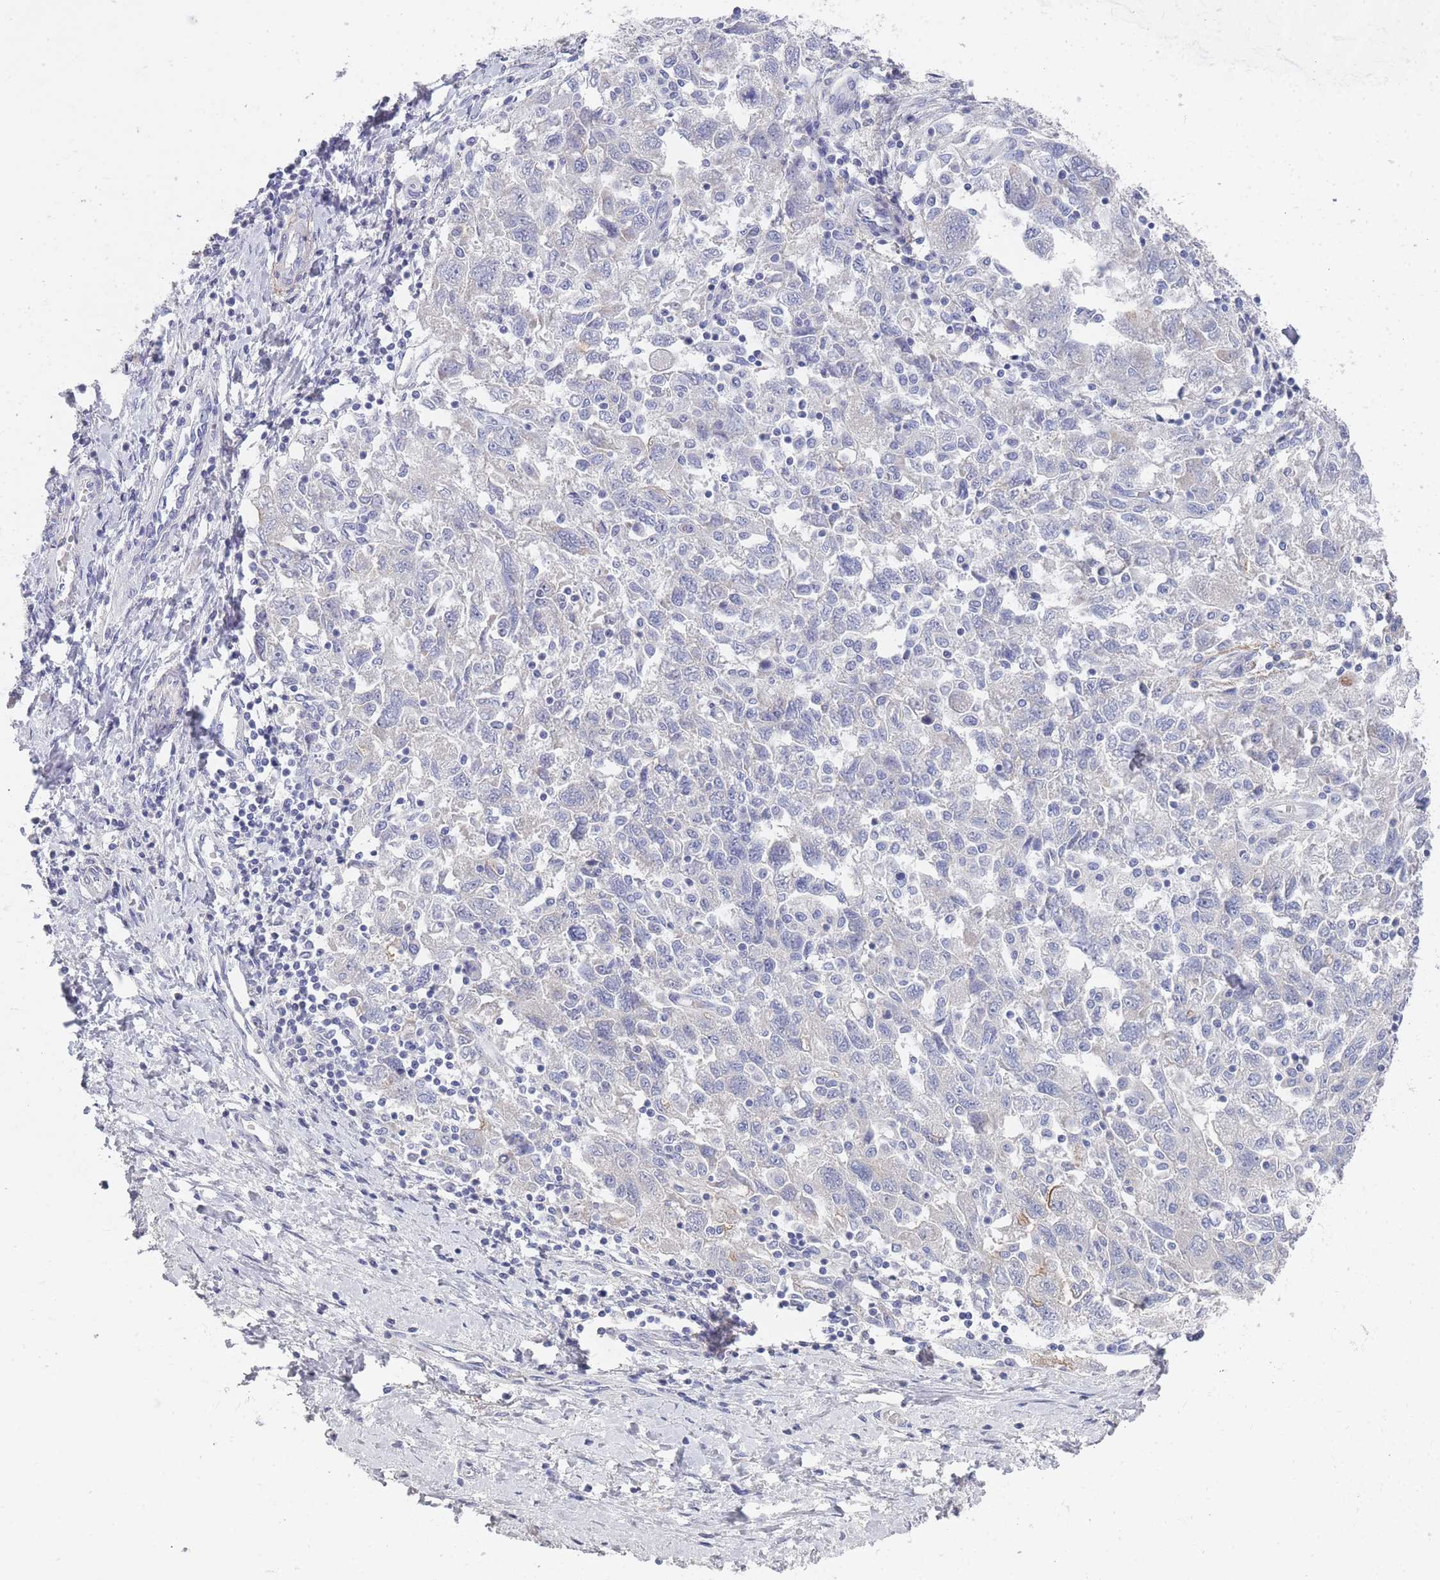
{"staining": {"intensity": "negative", "quantity": "none", "location": "none"}, "tissue": "ovarian cancer", "cell_type": "Tumor cells", "image_type": "cancer", "snomed": [{"axis": "morphology", "description": "Carcinoma, NOS"}, {"axis": "morphology", "description": "Cystadenocarcinoma, serous, NOS"}, {"axis": "topography", "description": "Ovary"}], "caption": "High power microscopy histopathology image of an immunohistochemistry (IHC) photomicrograph of ovarian carcinoma, revealing no significant expression in tumor cells. (Stains: DAB IHC with hematoxylin counter stain, Microscopy: brightfield microscopy at high magnification).", "gene": "PIGU", "patient": {"sex": "female", "age": 69}}